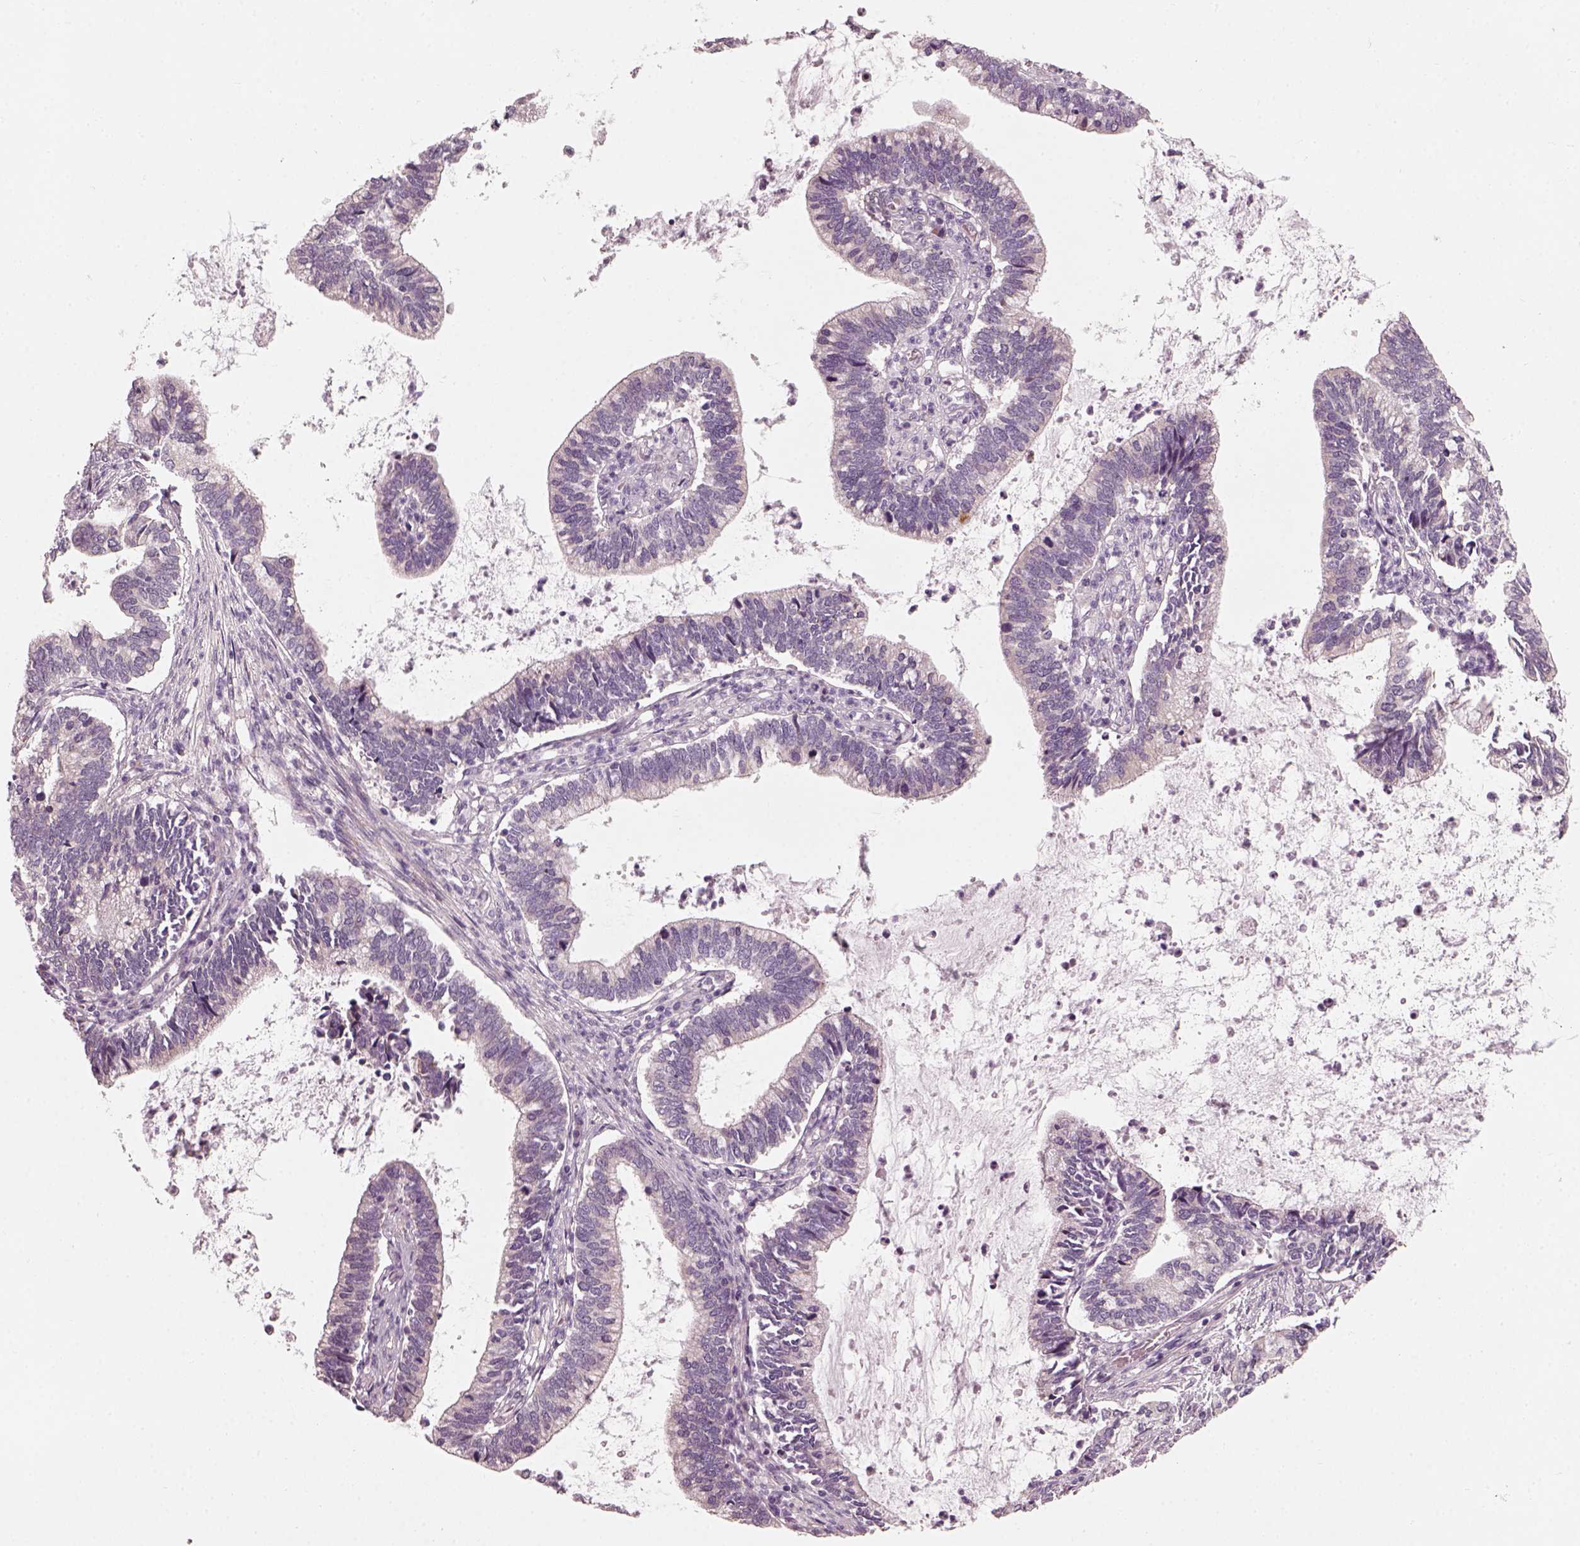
{"staining": {"intensity": "negative", "quantity": "none", "location": "none"}, "tissue": "cervical cancer", "cell_type": "Tumor cells", "image_type": "cancer", "snomed": [{"axis": "morphology", "description": "Adenocarcinoma, NOS"}, {"axis": "topography", "description": "Cervix"}], "caption": "An immunohistochemistry photomicrograph of cervical adenocarcinoma is shown. There is no staining in tumor cells of cervical adenocarcinoma. Nuclei are stained in blue.", "gene": "CDS1", "patient": {"sex": "female", "age": 42}}